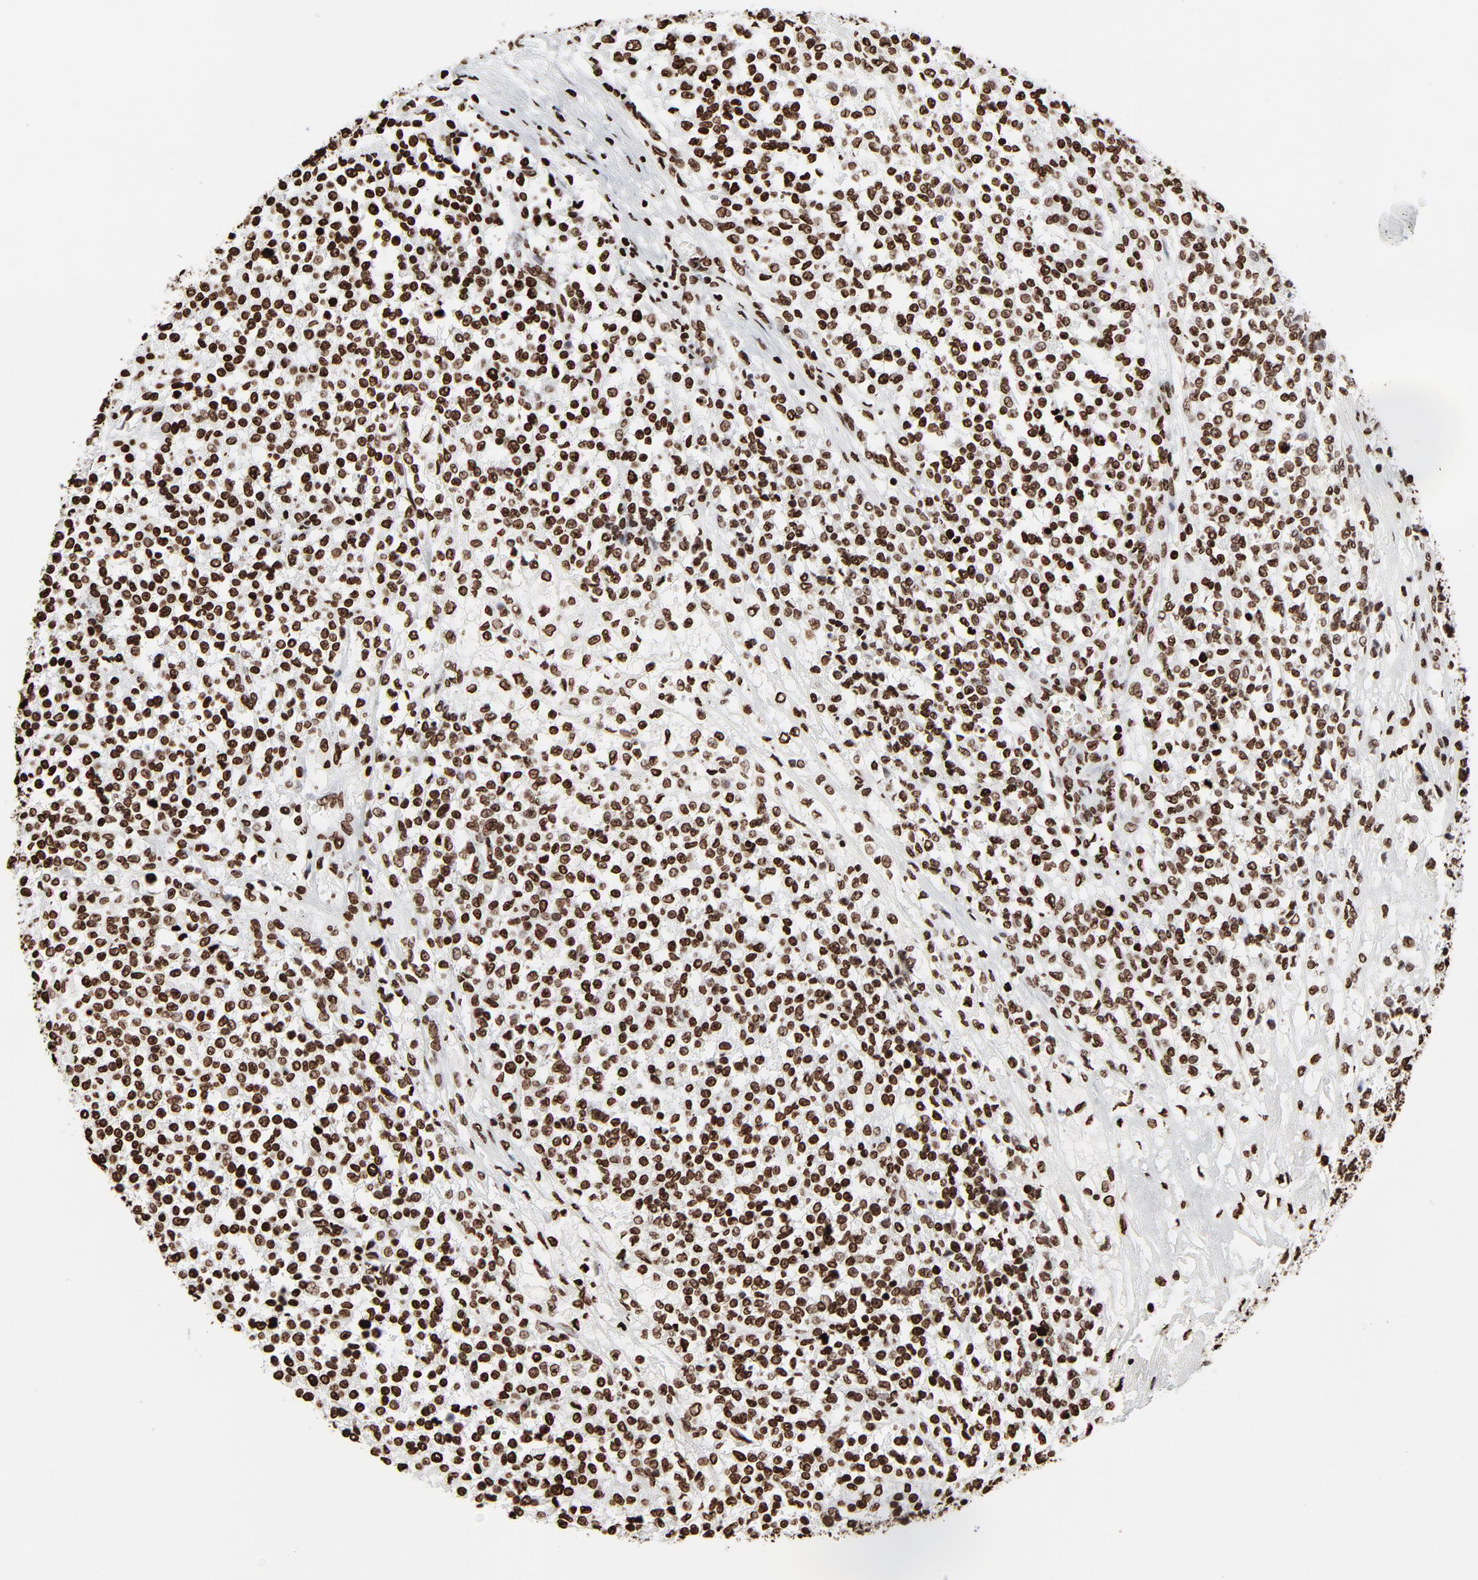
{"staining": {"intensity": "strong", "quantity": ">75%", "location": "nuclear"}, "tissue": "testis cancer", "cell_type": "Tumor cells", "image_type": "cancer", "snomed": [{"axis": "morphology", "description": "Seminoma, NOS"}, {"axis": "topography", "description": "Testis"}], "caption": "Protein staining of testis seminoma tissue exhibits strong nuclear positivity in approximately >75% of tumor cells. (IHC, brightfield microscopy, high magnification).", "gene": "H3-4", "patient": {"sex": "male", "age": 59}}